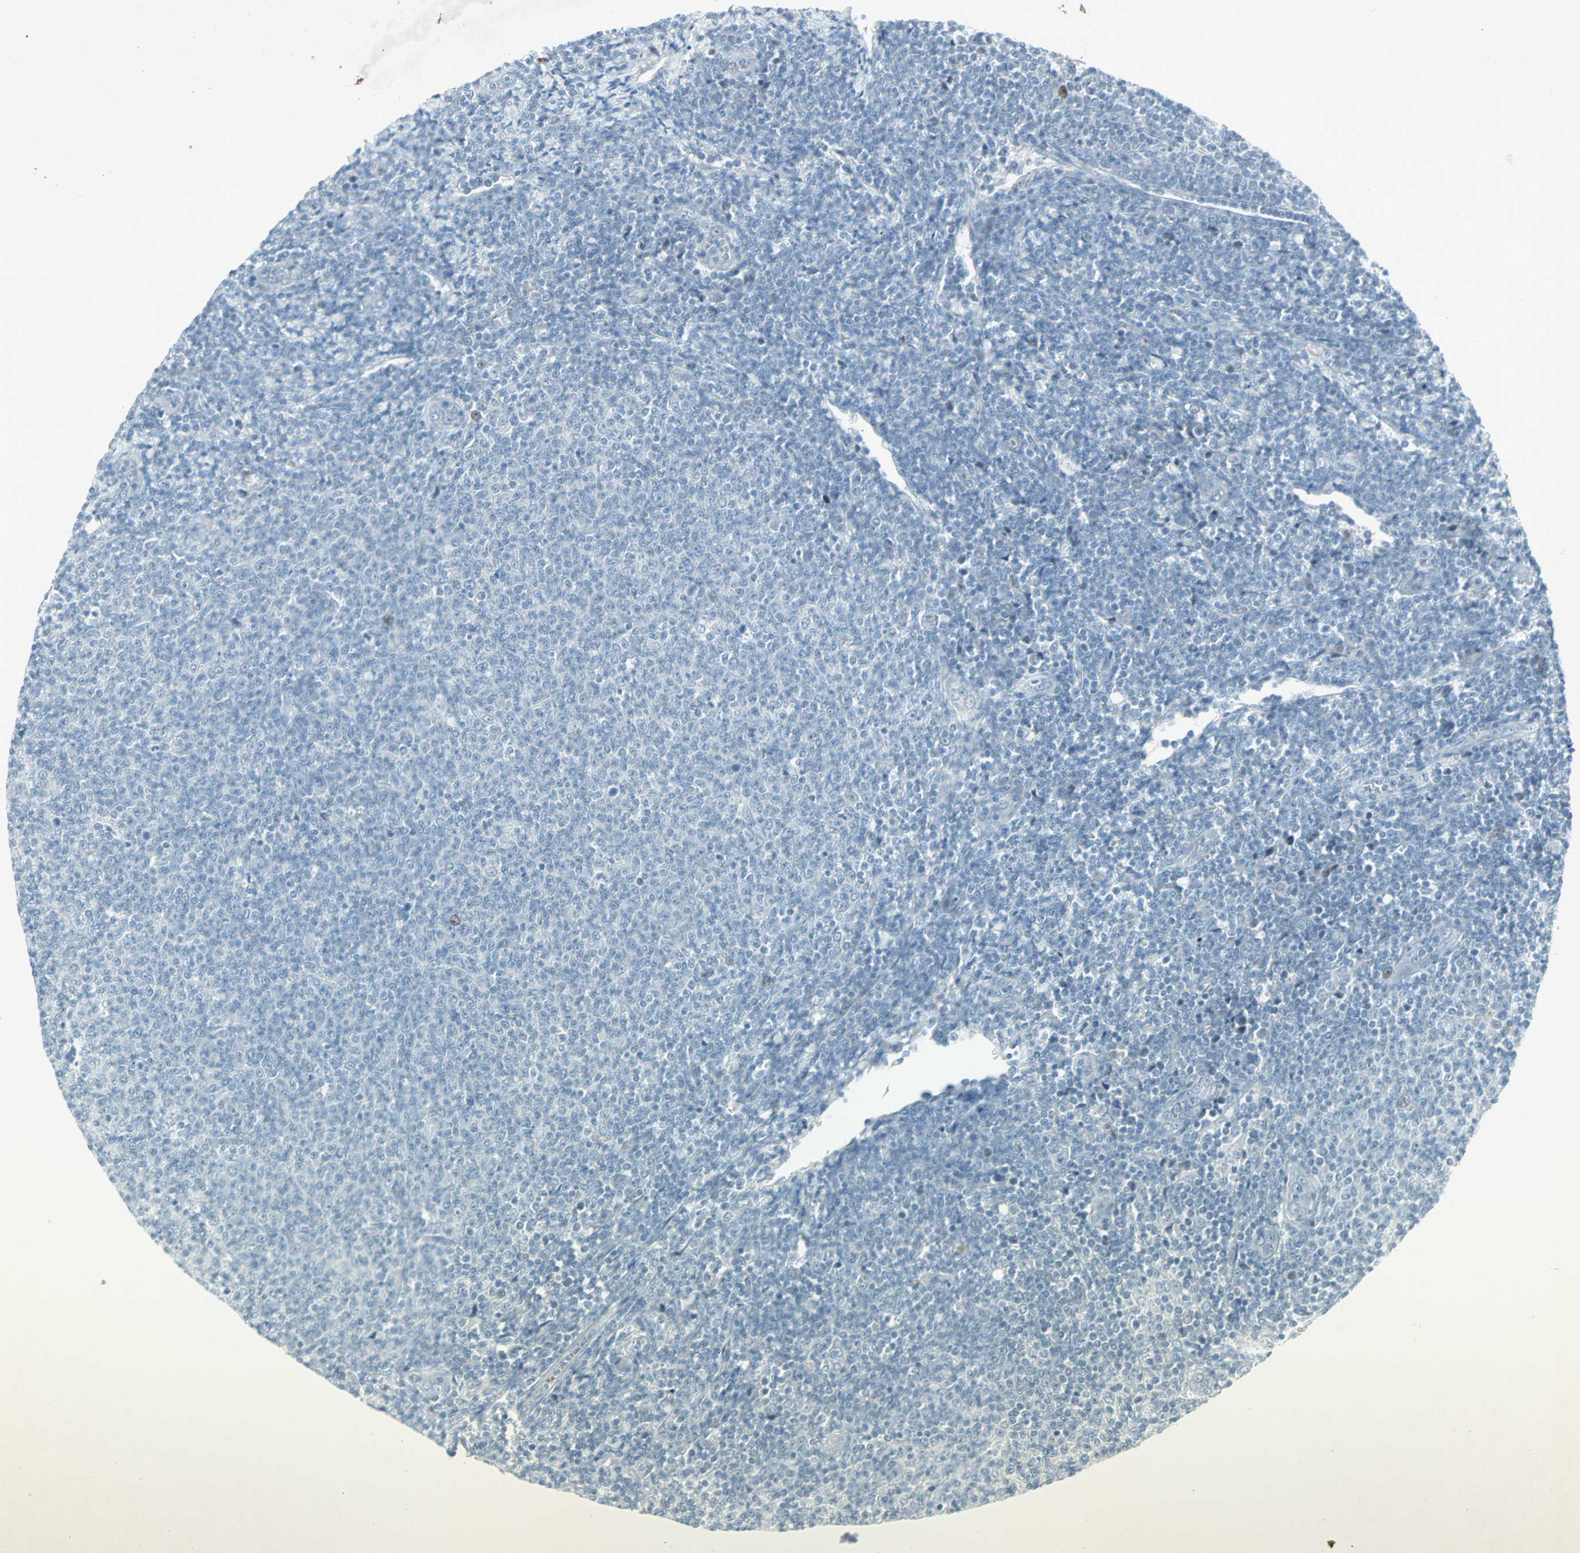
{"staining": {"intensity": "negative", "quantity": "none", "location": "none"}, "tissue": "lymphoma", "cell_type": "Tumor cells", "image_type": "cancer", "snomed": [{"axis": "morphology", "description": "Malignant lymphoma, non-Hodgkin's type, Low grade"}, {"axis": "topography", "description": "Lymph node"}], "caption": "Immunohistochemistry (IHC) of human low-grade malignant lymphoma, non-Hodgkin's type shows no staining in tumor cells.", "gene": "LANCL3", "patient": {"sex": "male", "age": 66}}